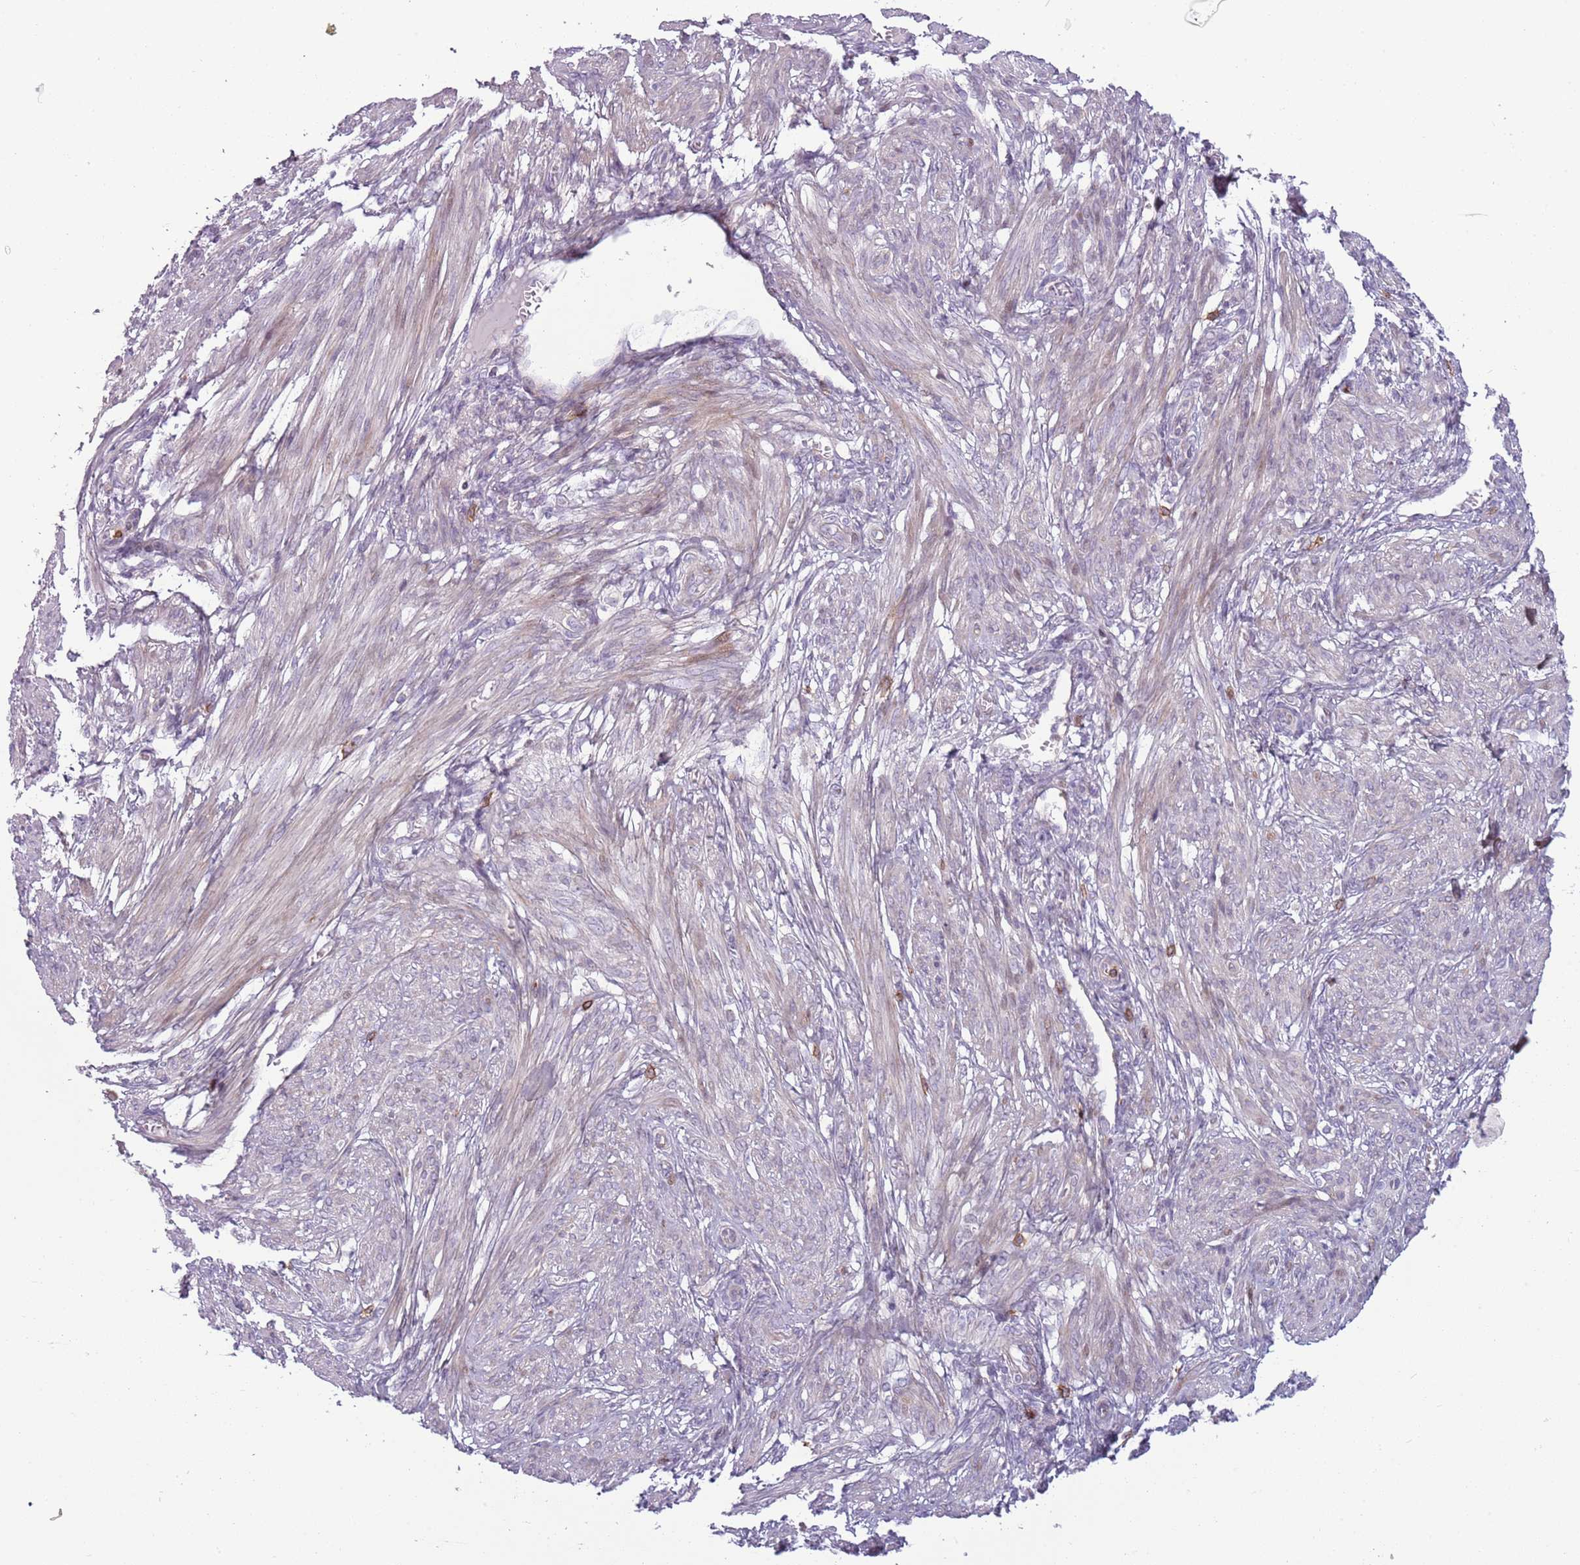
{"staining": {"intensity": "weak", "quantity": "<25%", "location": "cytoplasmic/membranous"}, "tissue": "smooth muscle", "cell_type": "Smooth muscle cells", "image_type": "normal", "snomed": [{"axis": "morphology", "description": "Normal tissue, NOS"}, {"axis": "topography", "description": "Smooth muscle"}], "caption": "This is a image of immunohistochemistry (IHC) staining of benign smooth muscle, which shows no staining in smooth muscle cells. The staining was performed using DAB to visualize the protein expression in brown, while the nuclei were stained in blue with hematoxylin (Magnification: 20x).", "gene": "ZNF583", "patient": {"sex": "female", "age": 39}}